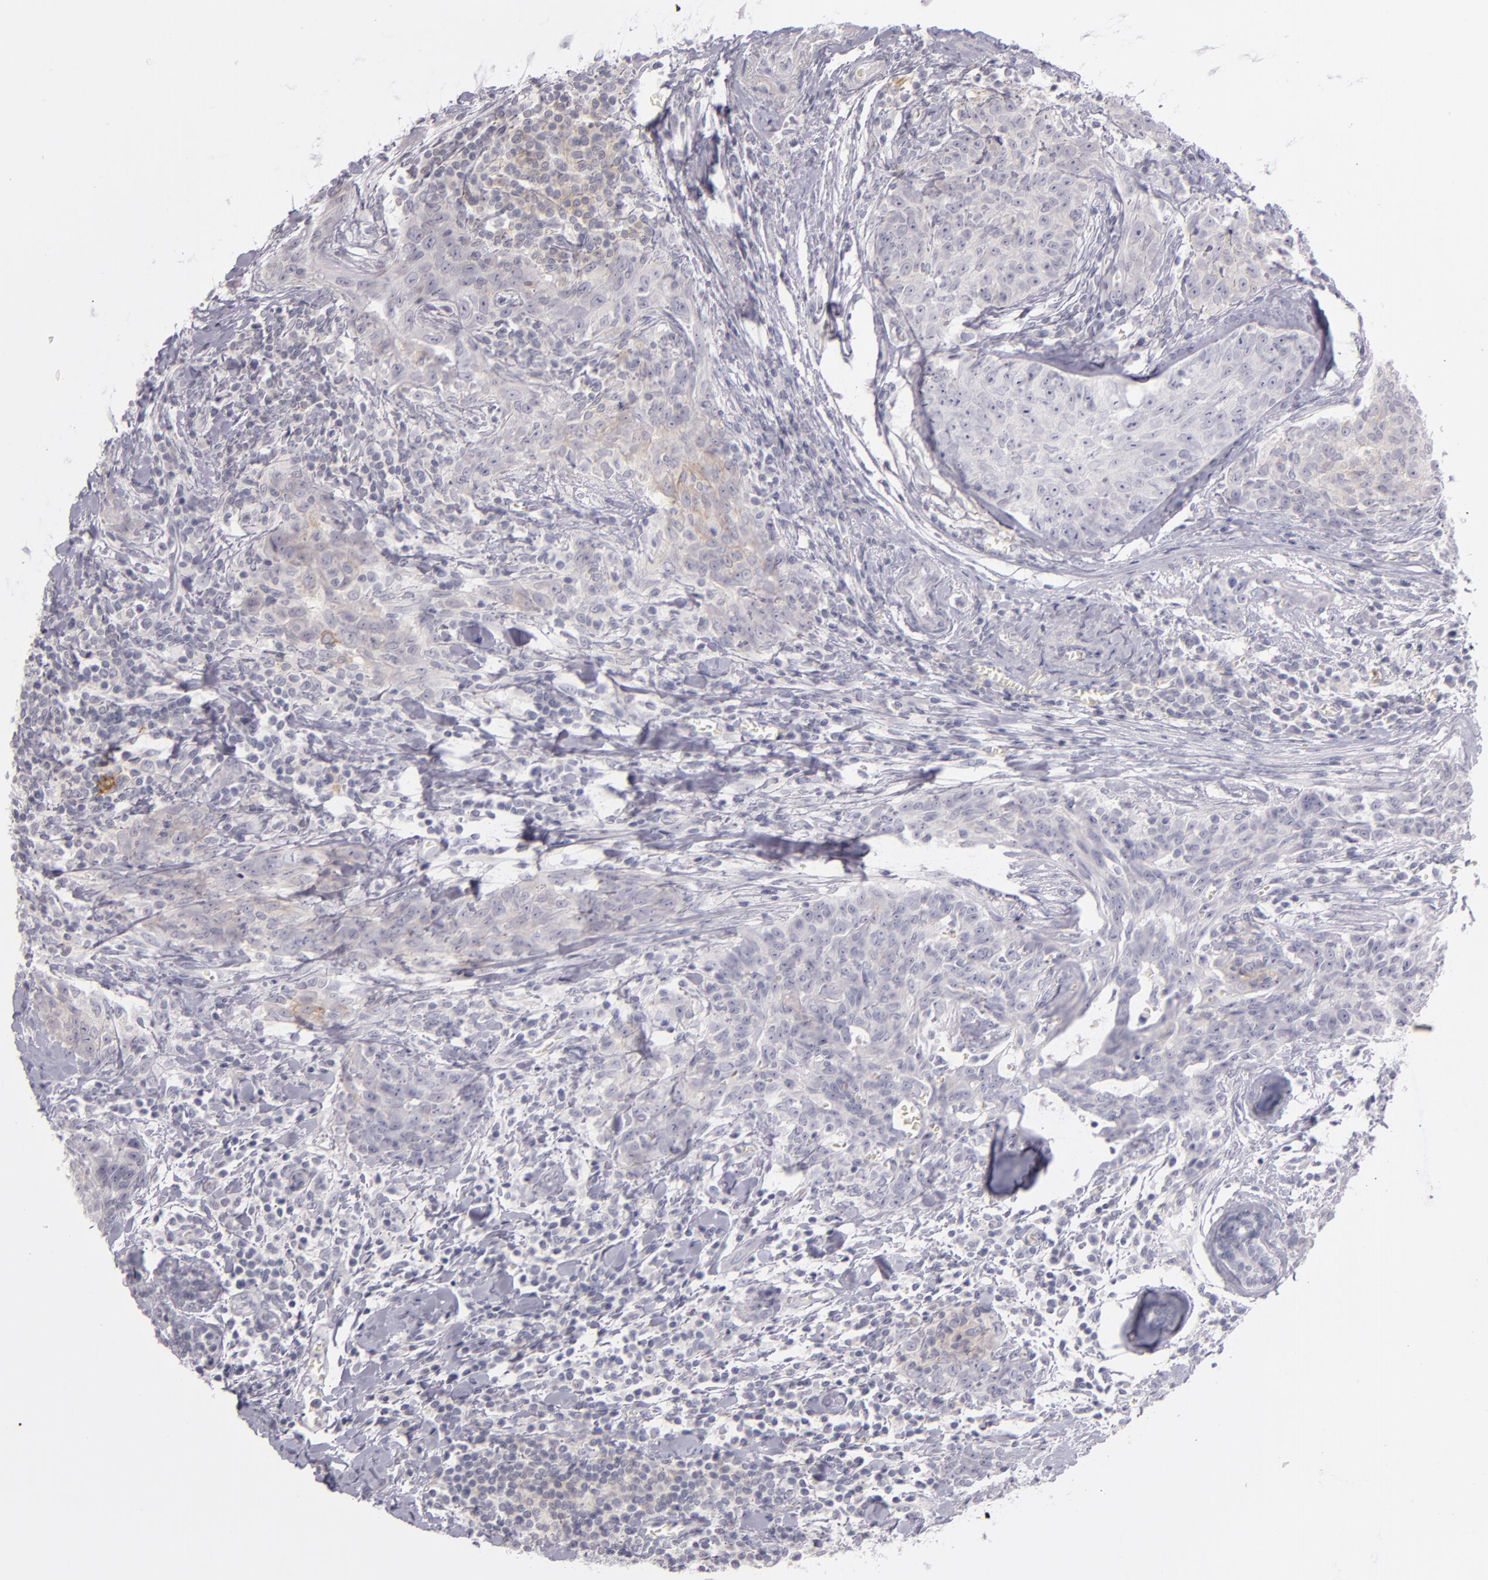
{"staining": {"intensity": "weak", "quantity": "25%-75%", "location": "cytoplasmic/membranous"}, "tissue": "breast cancer", "cell_type": "Tumor cells", "image_type": "cancer", "snomed": [{"axis": "morphology", "description": "Duct carcinoma"}, {"axis": "topography", "description": "Breast"}], "caption": "Protein staining by IHC displays weak cytoplasmic/membranous staining in about 25%-75% of tumor cells in infiltrating ductal carcinoma (breast).", "gene": "CD40", "patient": {"sex": "female", "age": 50}}